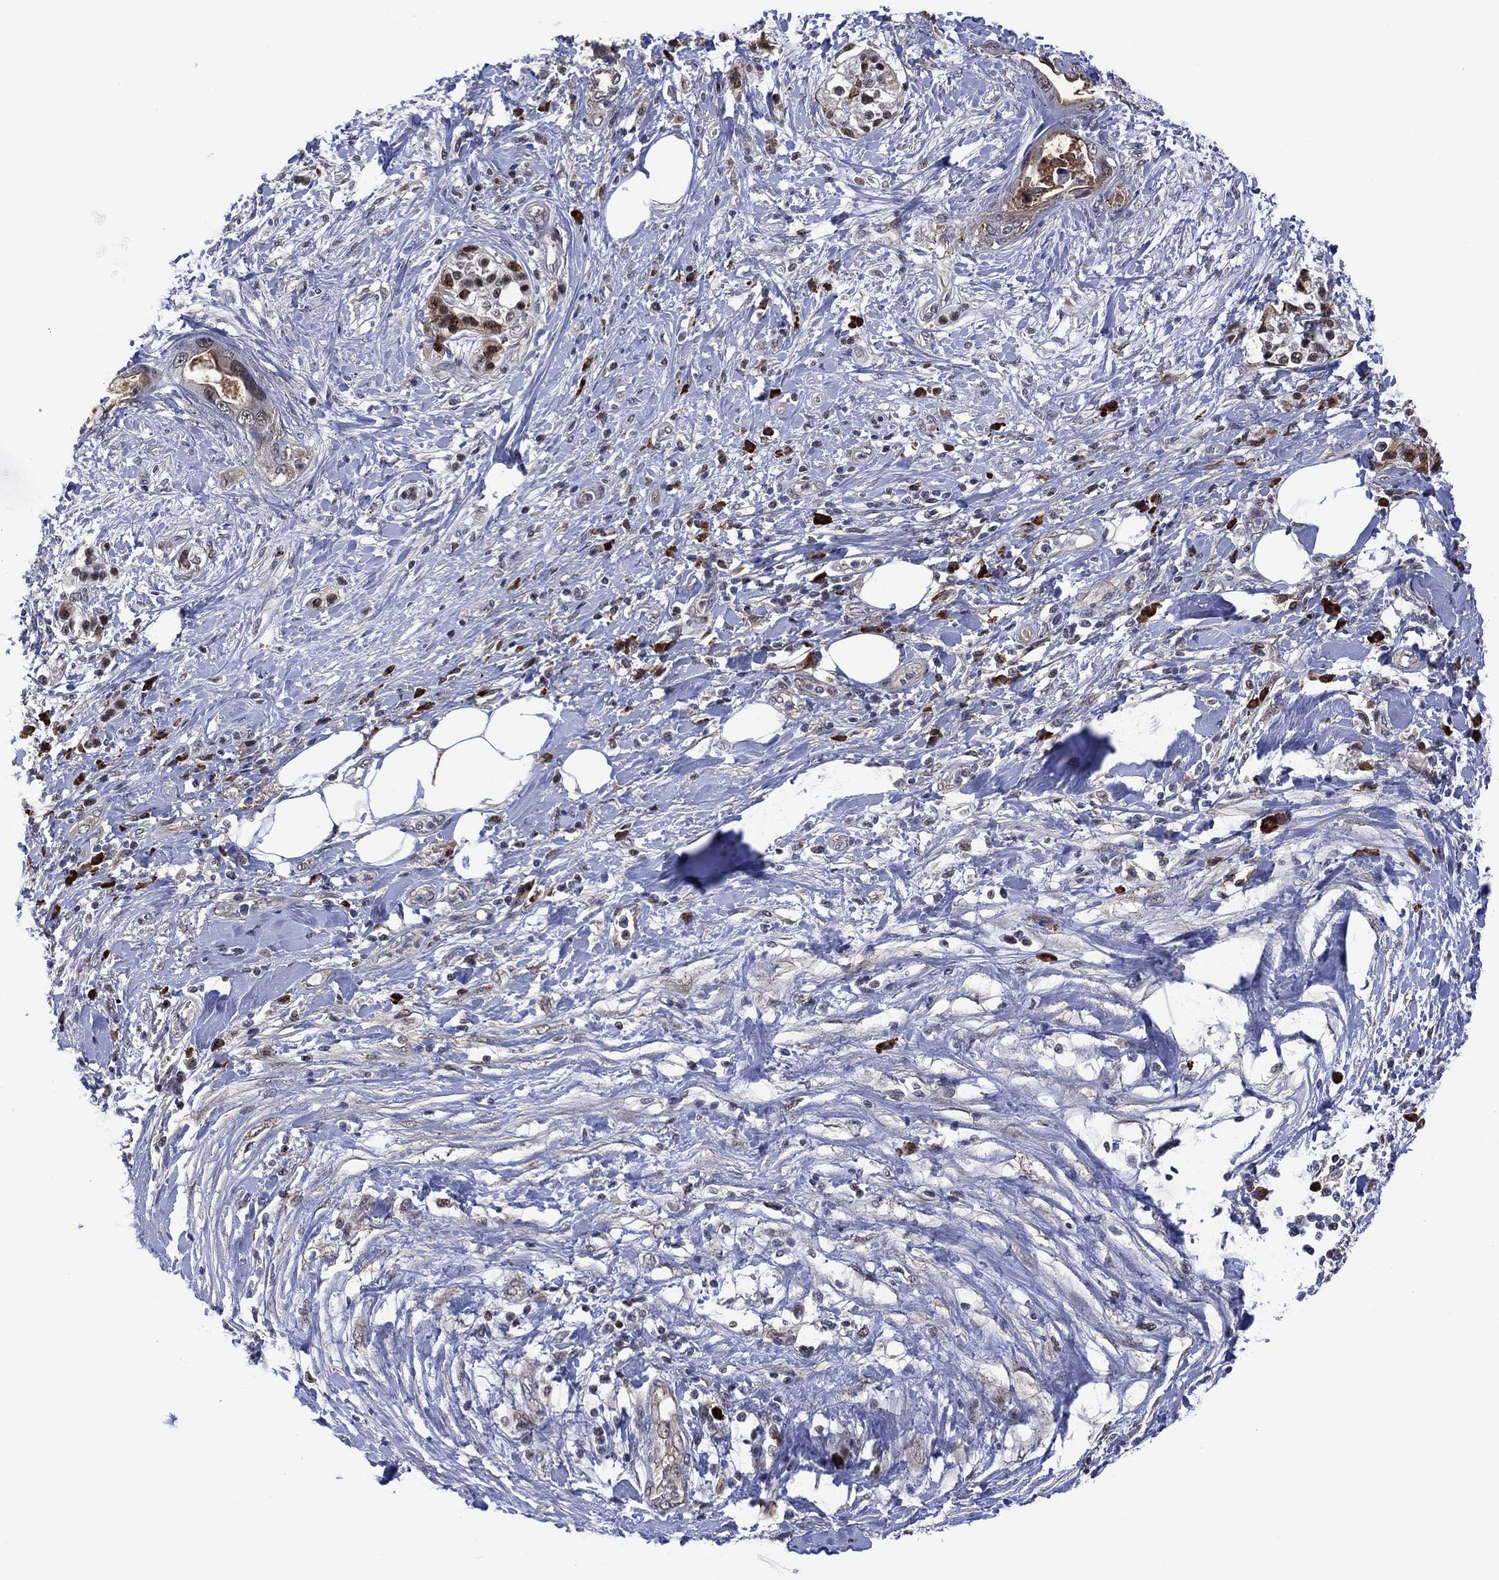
{"staining": {"intensity": "weak", "quantity": "<25%", "location": "cytoplasmic/membranous"}, "tissue": "pancreatic cancer", "cell_type": "Tumor cells", "image_type": "cancer", "snomed": [{"axis": "morphology", "description": "Adenocarcinoma, NOS"}, {"axis": "topography", "description": "Pancreas"}], "caption": "Adenocarcinoma (pancreatic) was stained to show a protein in brown. There is no significant staining in tumor cells.", "gene": "DPP4", "patient": {"sex": "female", "age": 56}}